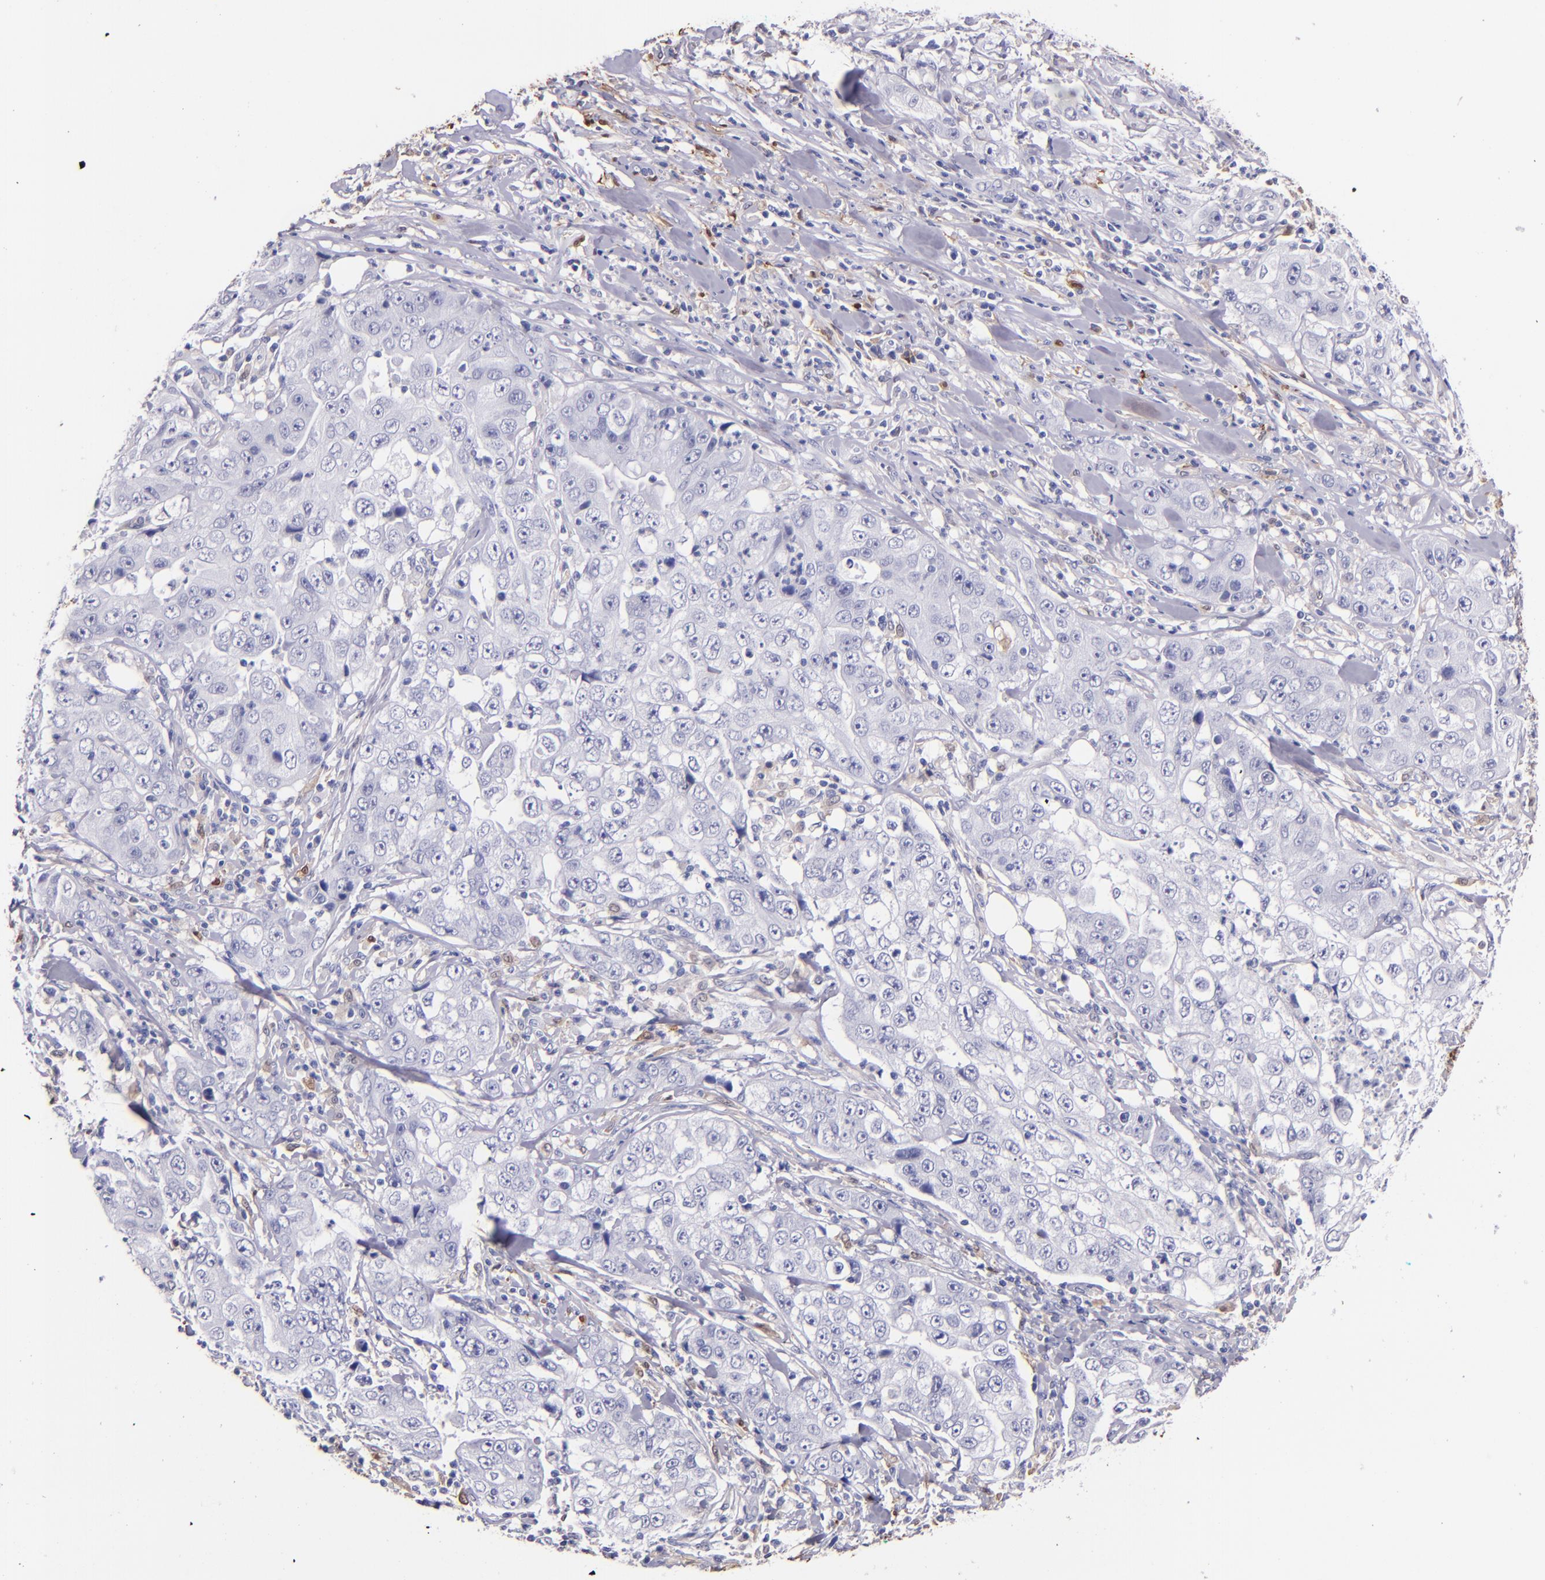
{"staining": {"intensity": "negative", "quantity": "none", "location": "none"}, "tissue": "lung cancer", "cell_type": "Tumor cells", "image_type": "cancer", "snomed": [{"axis": "morphology", "description": "Squamous cell carcinoma, NOS"}, {"axis": "topography", "description": "Lung"}], "caption": "The IHC histopathology image has no significant expression in tumor cells of lung squamous cell carcinoma tissue.", "gene": "F13A1", "patient": {"sex": "male", "age": 64}}